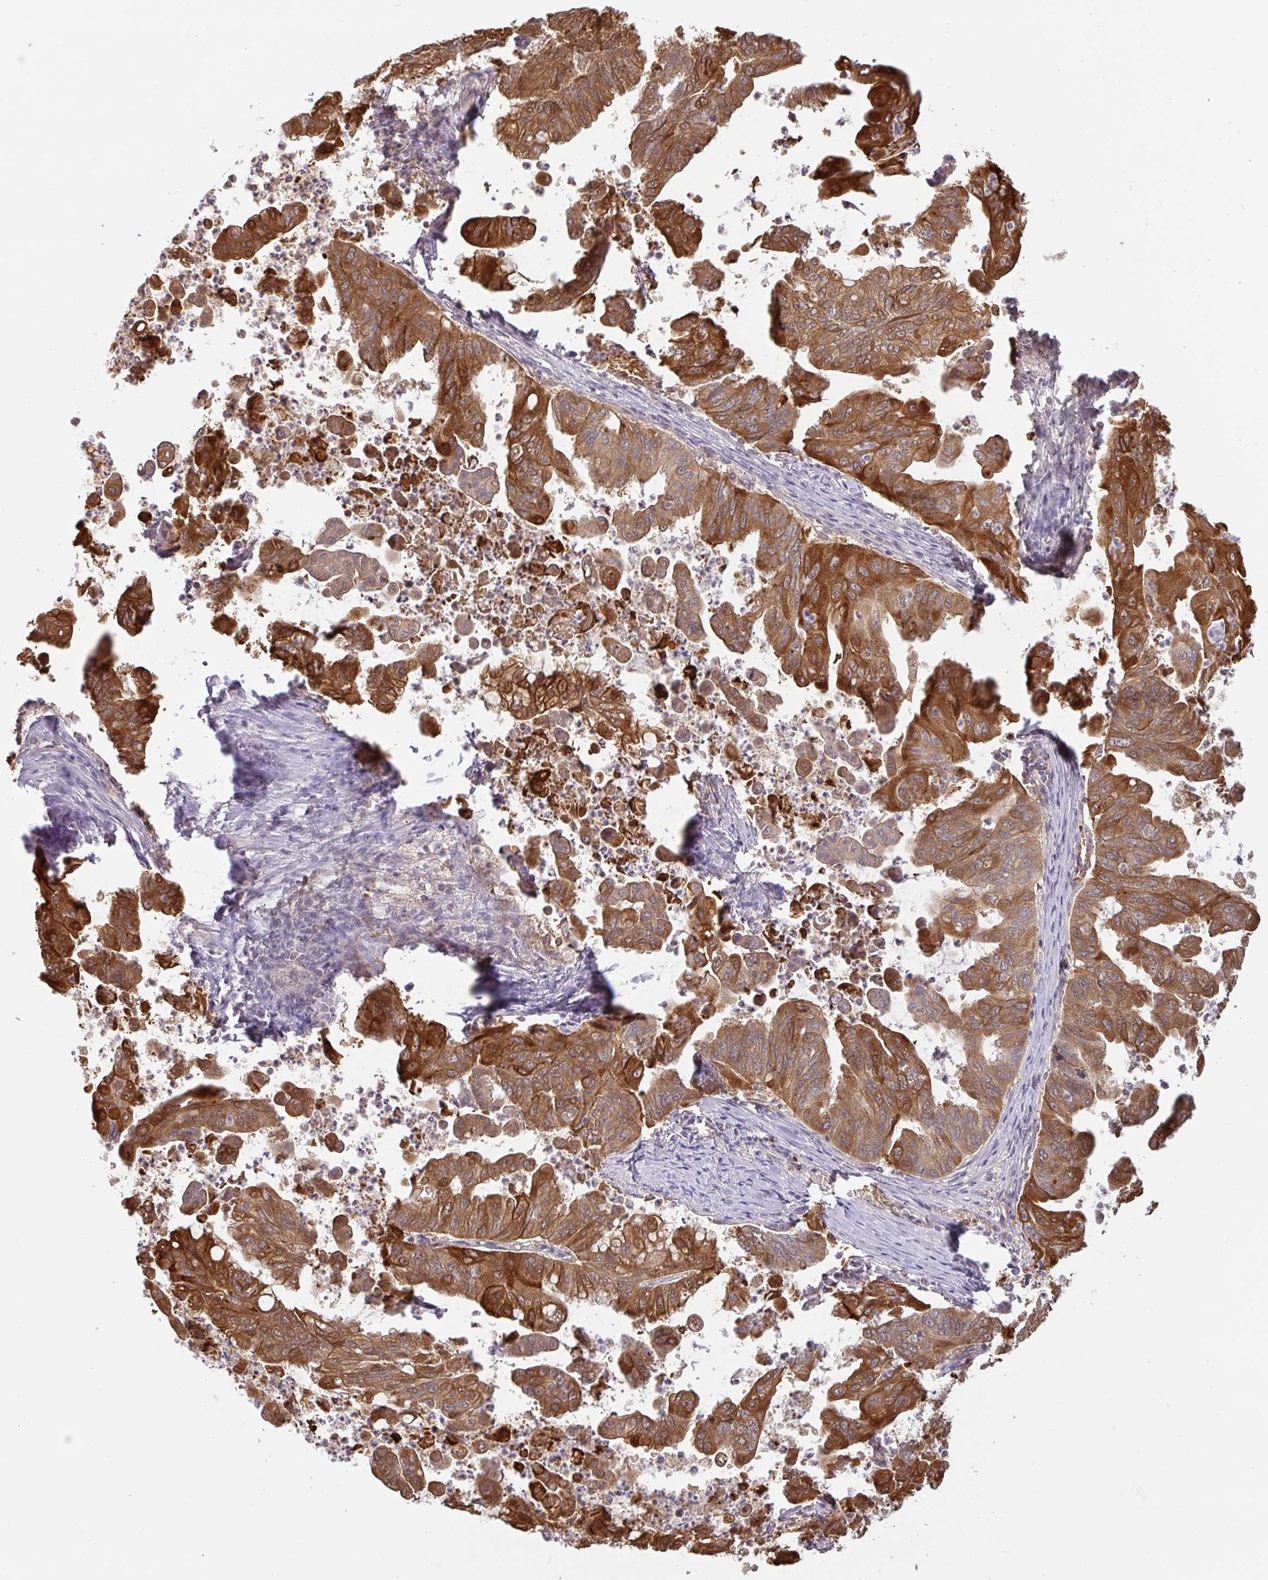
{"staining": {"intensity": "strong", "quantity": ">75%", "location": "cytoplasmic/membranous"}, "tissue": "stomach cancer", "cell_type": "Tumor cells", "image_type": "cancer", "snomed": [{"axis": "morphology", "description": "Adenocarcinoma, NOS"}, {"axis": "topography", "description": "Stomach, upper"}], "caption": "Protein expression analysis of stomach cancer (adenocarcinoma) exhibits strong cytoplasmic/membranous positivity in approximately >75% of tumor cells.", "gene": "CTSE", "patient": {"sex": "male", "age": 80}}